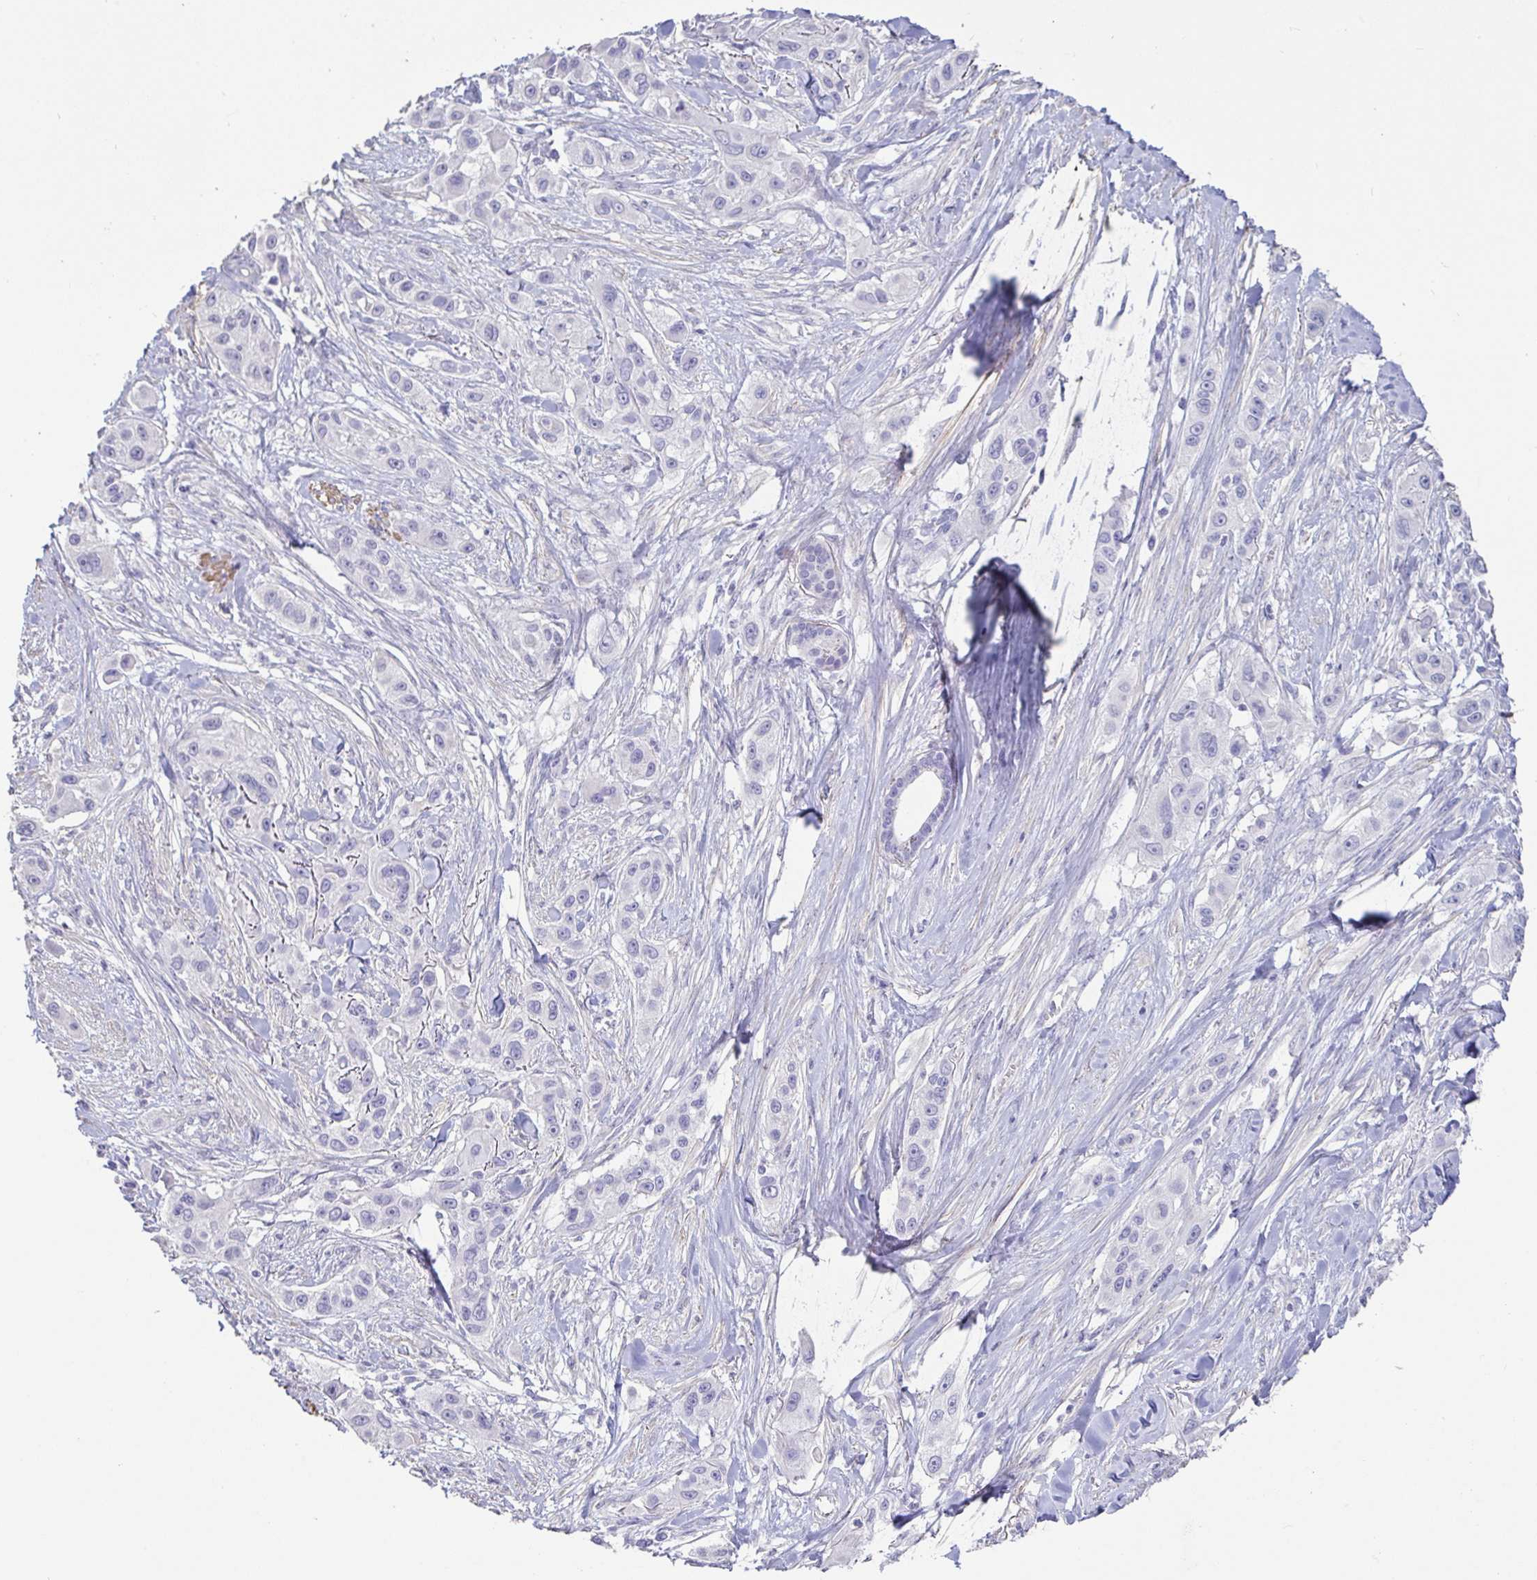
{"staining": {"intensity": "negative", "quantity": "none", "location": "none"}, "tissue": "skin cancer", "cell_type": "Tumor cells", "image_type": "cancer", "snomed": [{"axis": "morphology", "description": "Squamous cell carcinoma, NOS"}, {"axis": "topography", "description": "Skin"}], "caption": "Histopathology image shows no protein positivity in tumor cells of squamous cell carcinoma (skin) tissue.", "gene": "PYGM", "patient": {"sex": "male", "age": 63}}